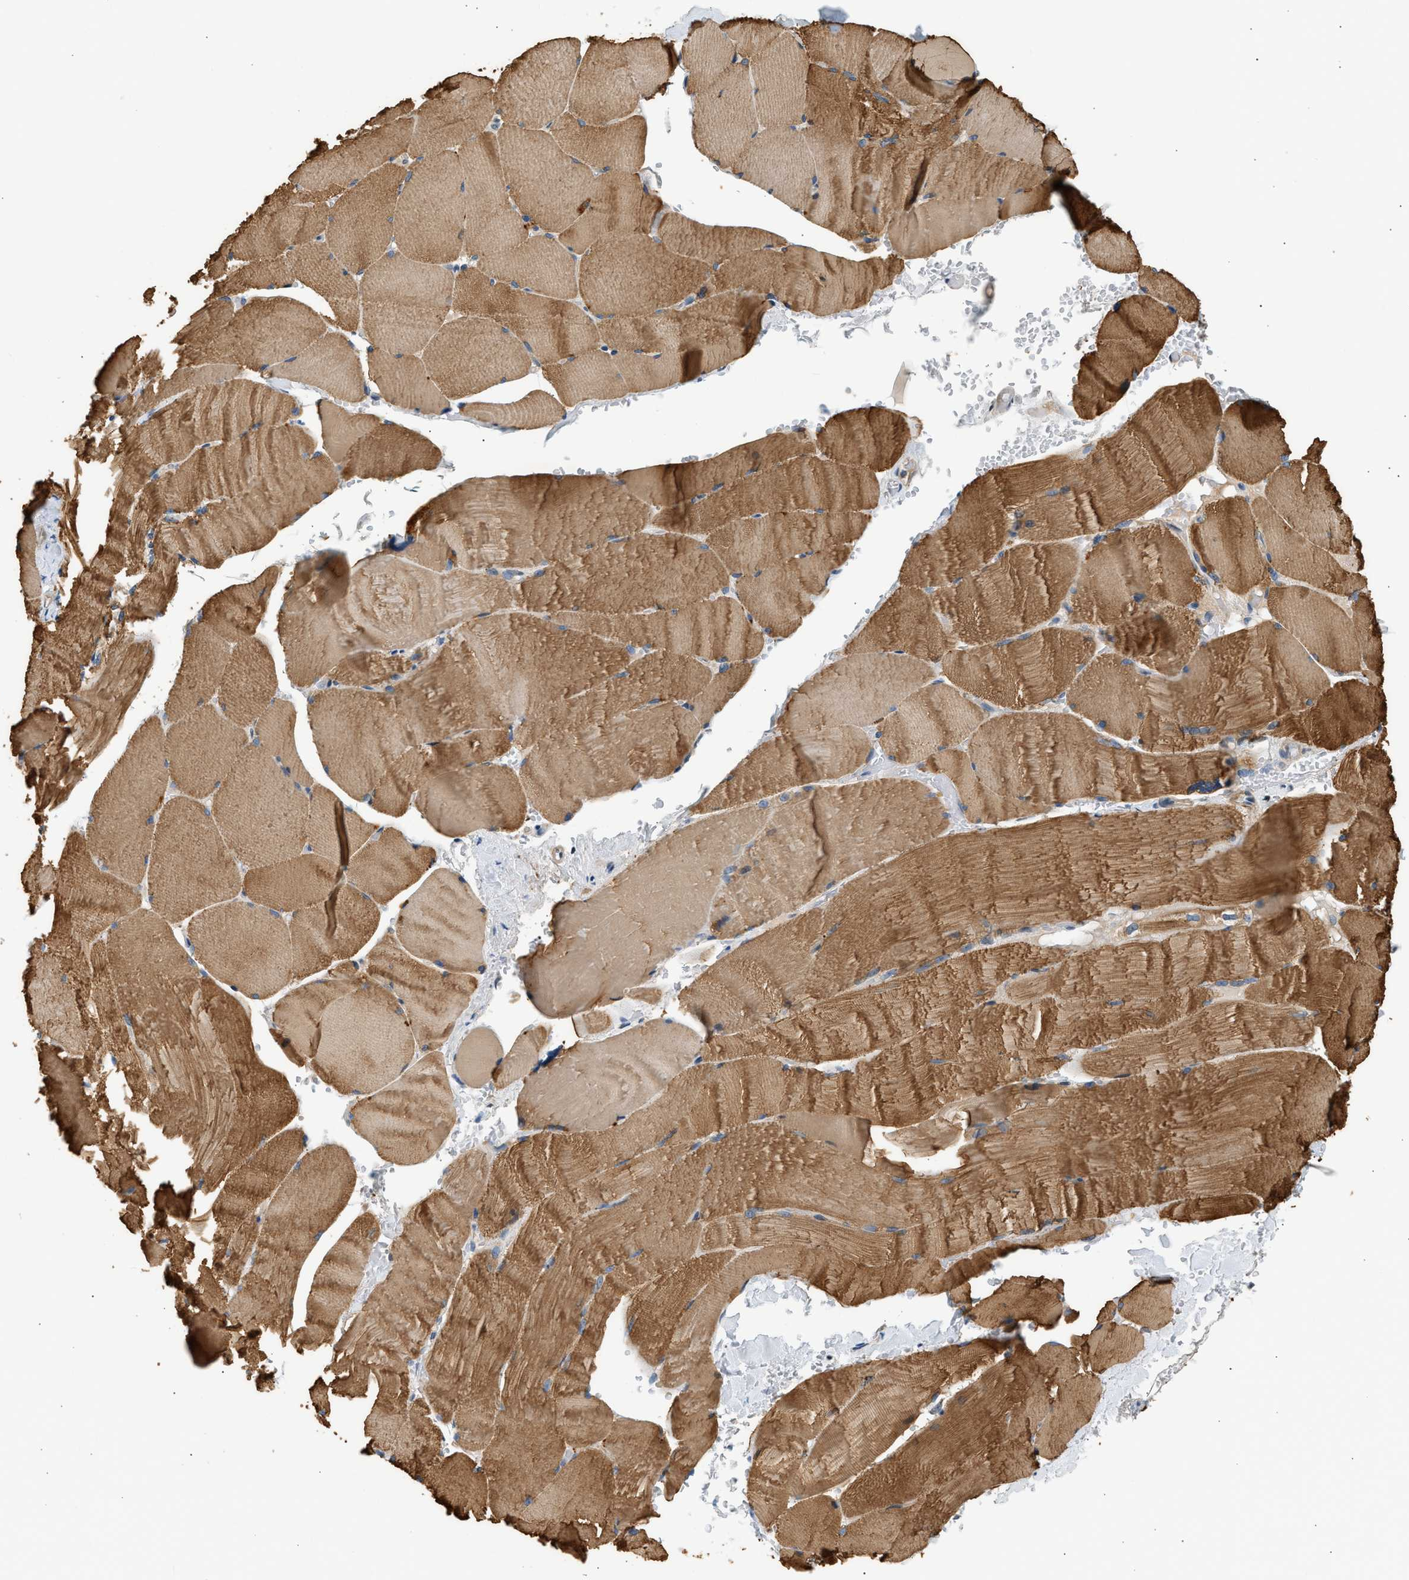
{"staining": {"intensity": "strong", "quantity": ">75%", "location": "cytoplasmic/membranous"}, "tissue": "skeletal muscle", "cell_type": "Myocytes", "image_type": "normal", "snomed": [{"axis": "morphology", "description": "Normal tissue, NOS"}, {"axis": "topography", "description": "Skin"}, {"axis": "topography", "description": "Skeletal muscle"}], "caption": "Myocytes exhibit high levels of strong cytoplasmic/membranous staining in approximately >75% of cells in normal human skeletal muscle.", "gene": "WDR31", "patient": {"sex": "male", "age": 83}}